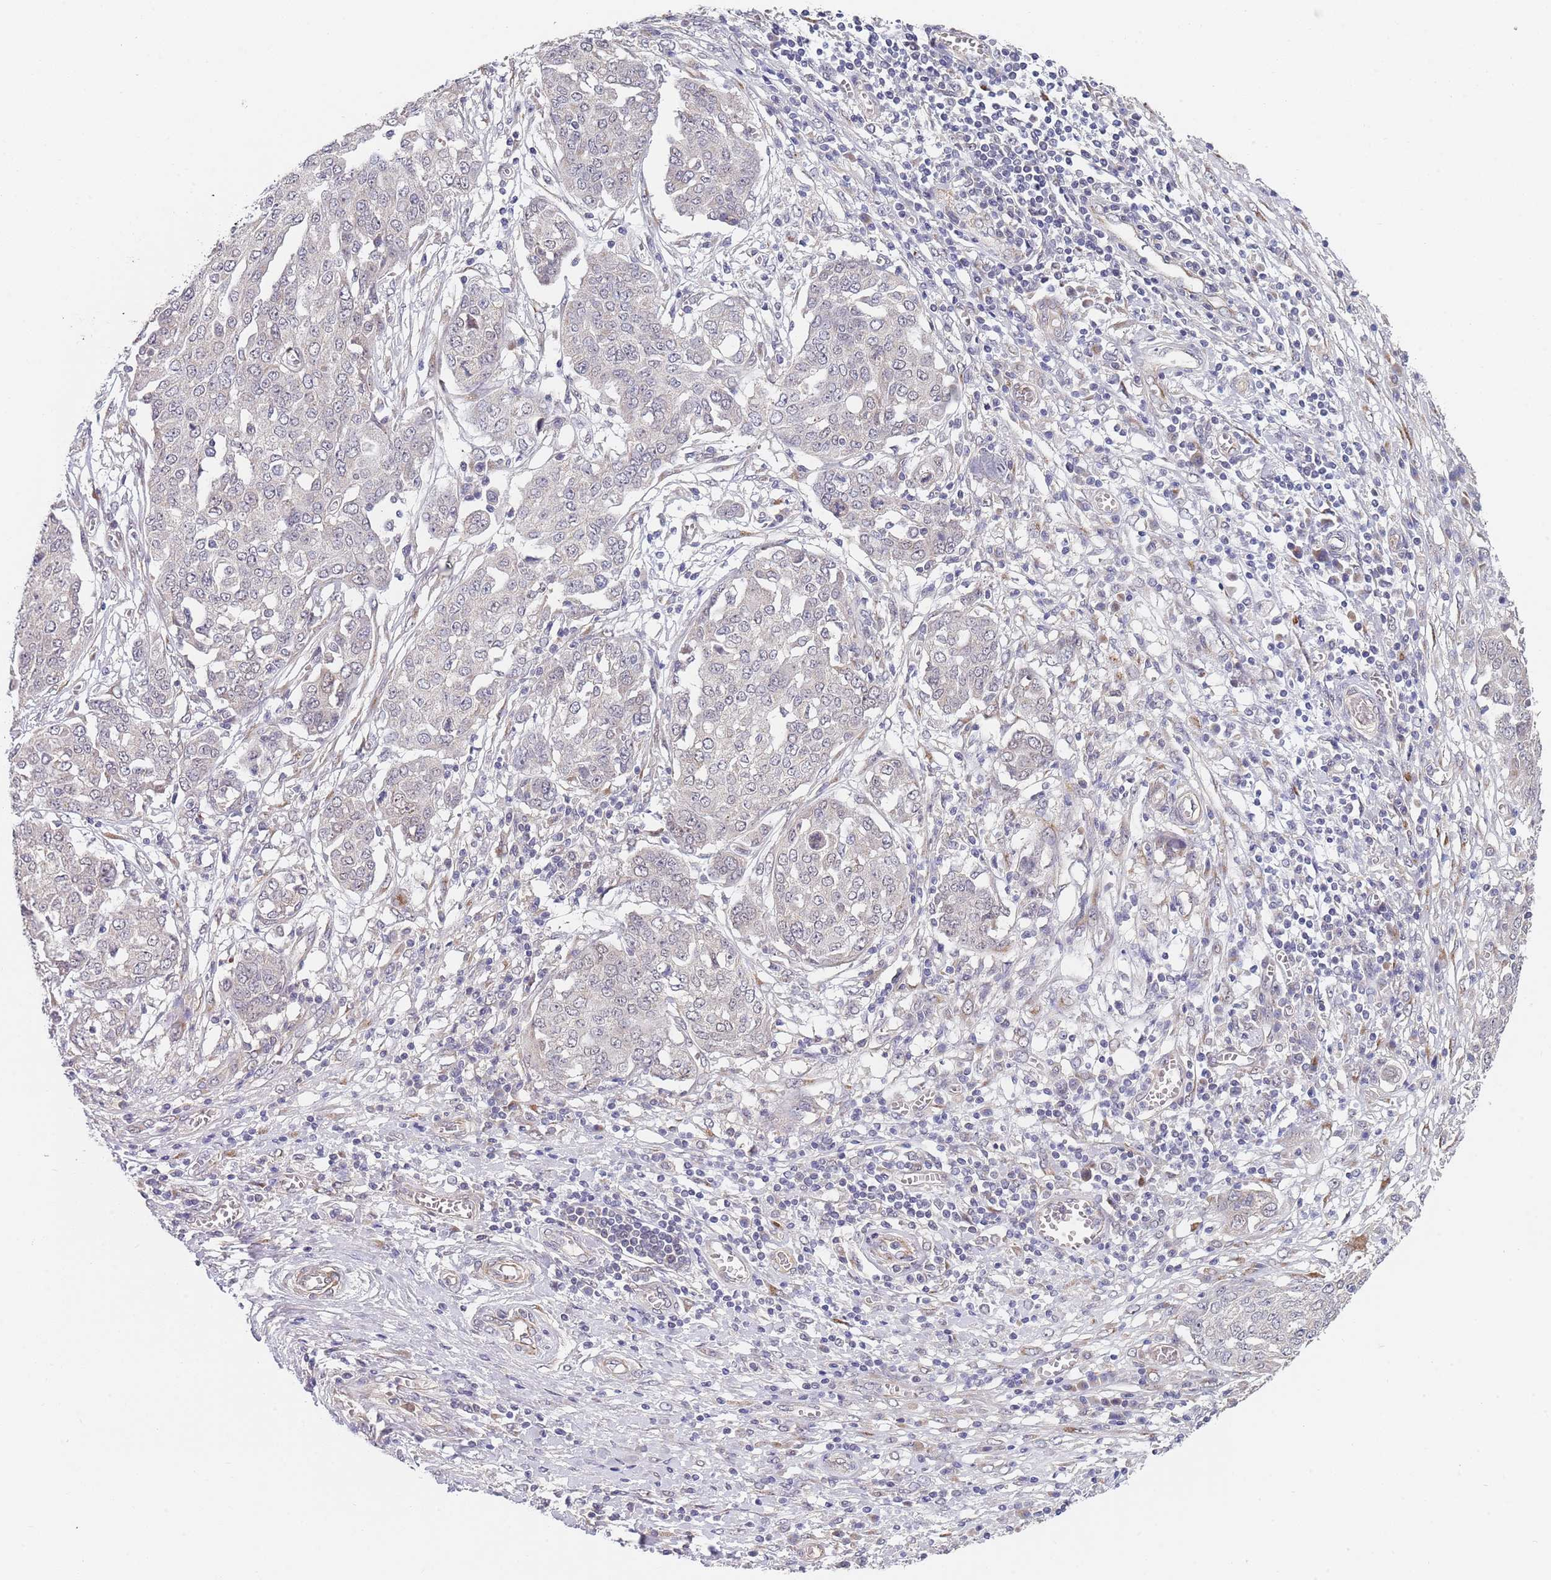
{"staining": {"intensity": "negative", "quantity": "none", "location": "none"}, "tissue": "ovarian cancer", "cell_type": "Tumor cells", "image_type": "cancer", "snomed": [{"axis": "morphology", "description": "Cystadenocarcinoma, serous, NOS"}, {"axis": "topography", "description": "Soft tissue"}, {"axis": "topography", "description": "Ovary"}], "caption": "The micrograph demonstrates no significant staining in tumor cells of ovarian cancer.", "gene": "B4GALT4", "patient": {"sex": "female", "age": 57}}